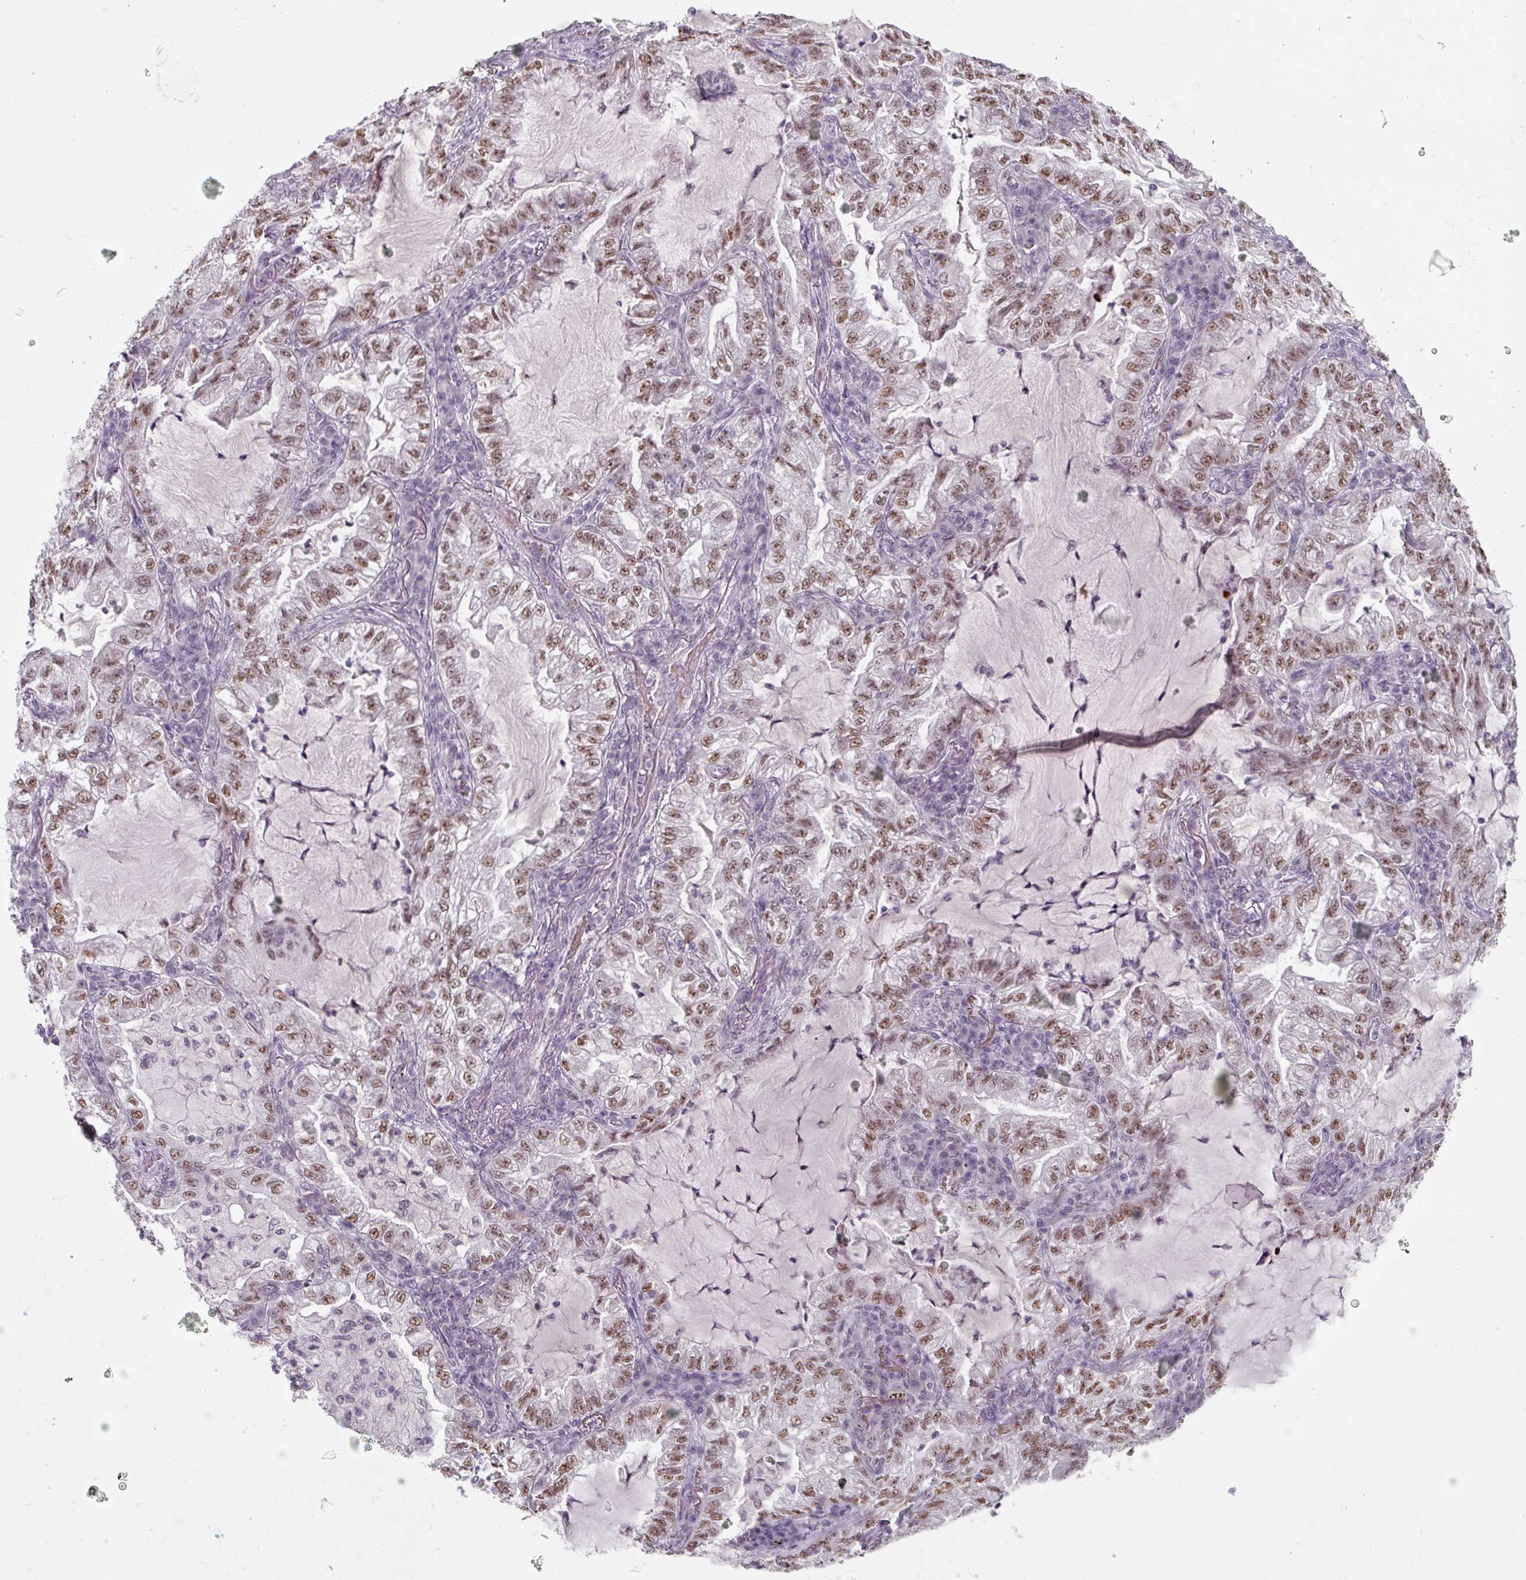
{"staining": {"intensity": "moderate", "quantity": ">75%", "location": "nuclear"}, "tissue": "lung cancer", "cell_type": "Tumor cells", "image_type": "cancer", "snomed": [{"axis": "morphology", "description": "Adenocarcinoma, NOS"}, {"axis": "topography", "description": "Lung"}], "caption": "High-power microscopy captured an immunohistochemistry micrograph of lung cancer (adenocarcinoma), revealing moderate nuclear staining in approximately >75% of tumor cells.", "gene": "ZFTRAF1", "patient": {"sex": "female", "age": 73}}